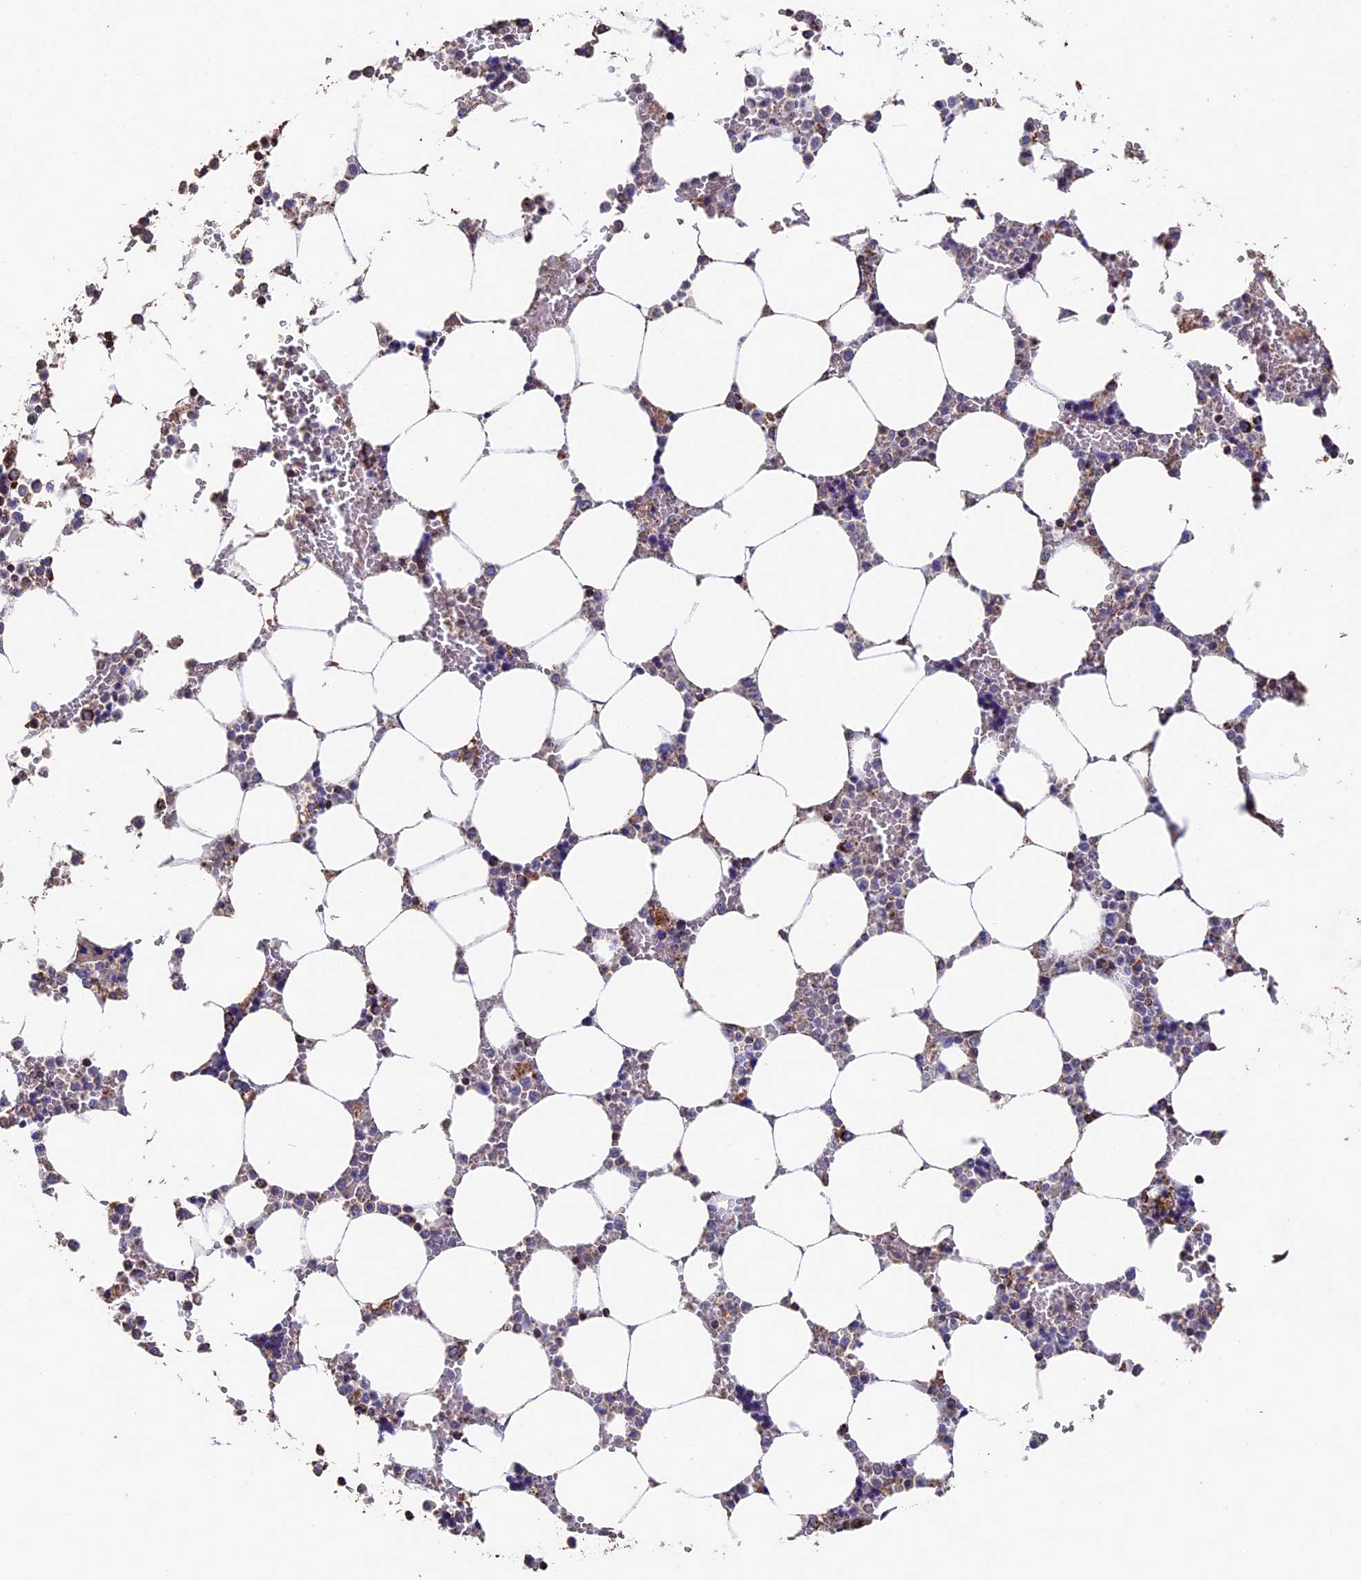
{"staining": {"intensity": "moderate", "quantity": "<25%", "location": "cytoplasmic/membranous"}, "tissue": "bone marrow", "cell_type": "Hematopoietic cells", "image_type": "normal", "snomed": [{"axis": "morphology", "description": "Normal tissue, NOS"}, {"axis": "topography", "description": "Bone marrow"}], "caption": "Hematopoietic cells exhibit moderate cytoplasmic/membranous positivity in approximately <25% of cells in normal bone marrow.", "gene": "ADAT1", "patient": {"sex": "male", "age": 64}}